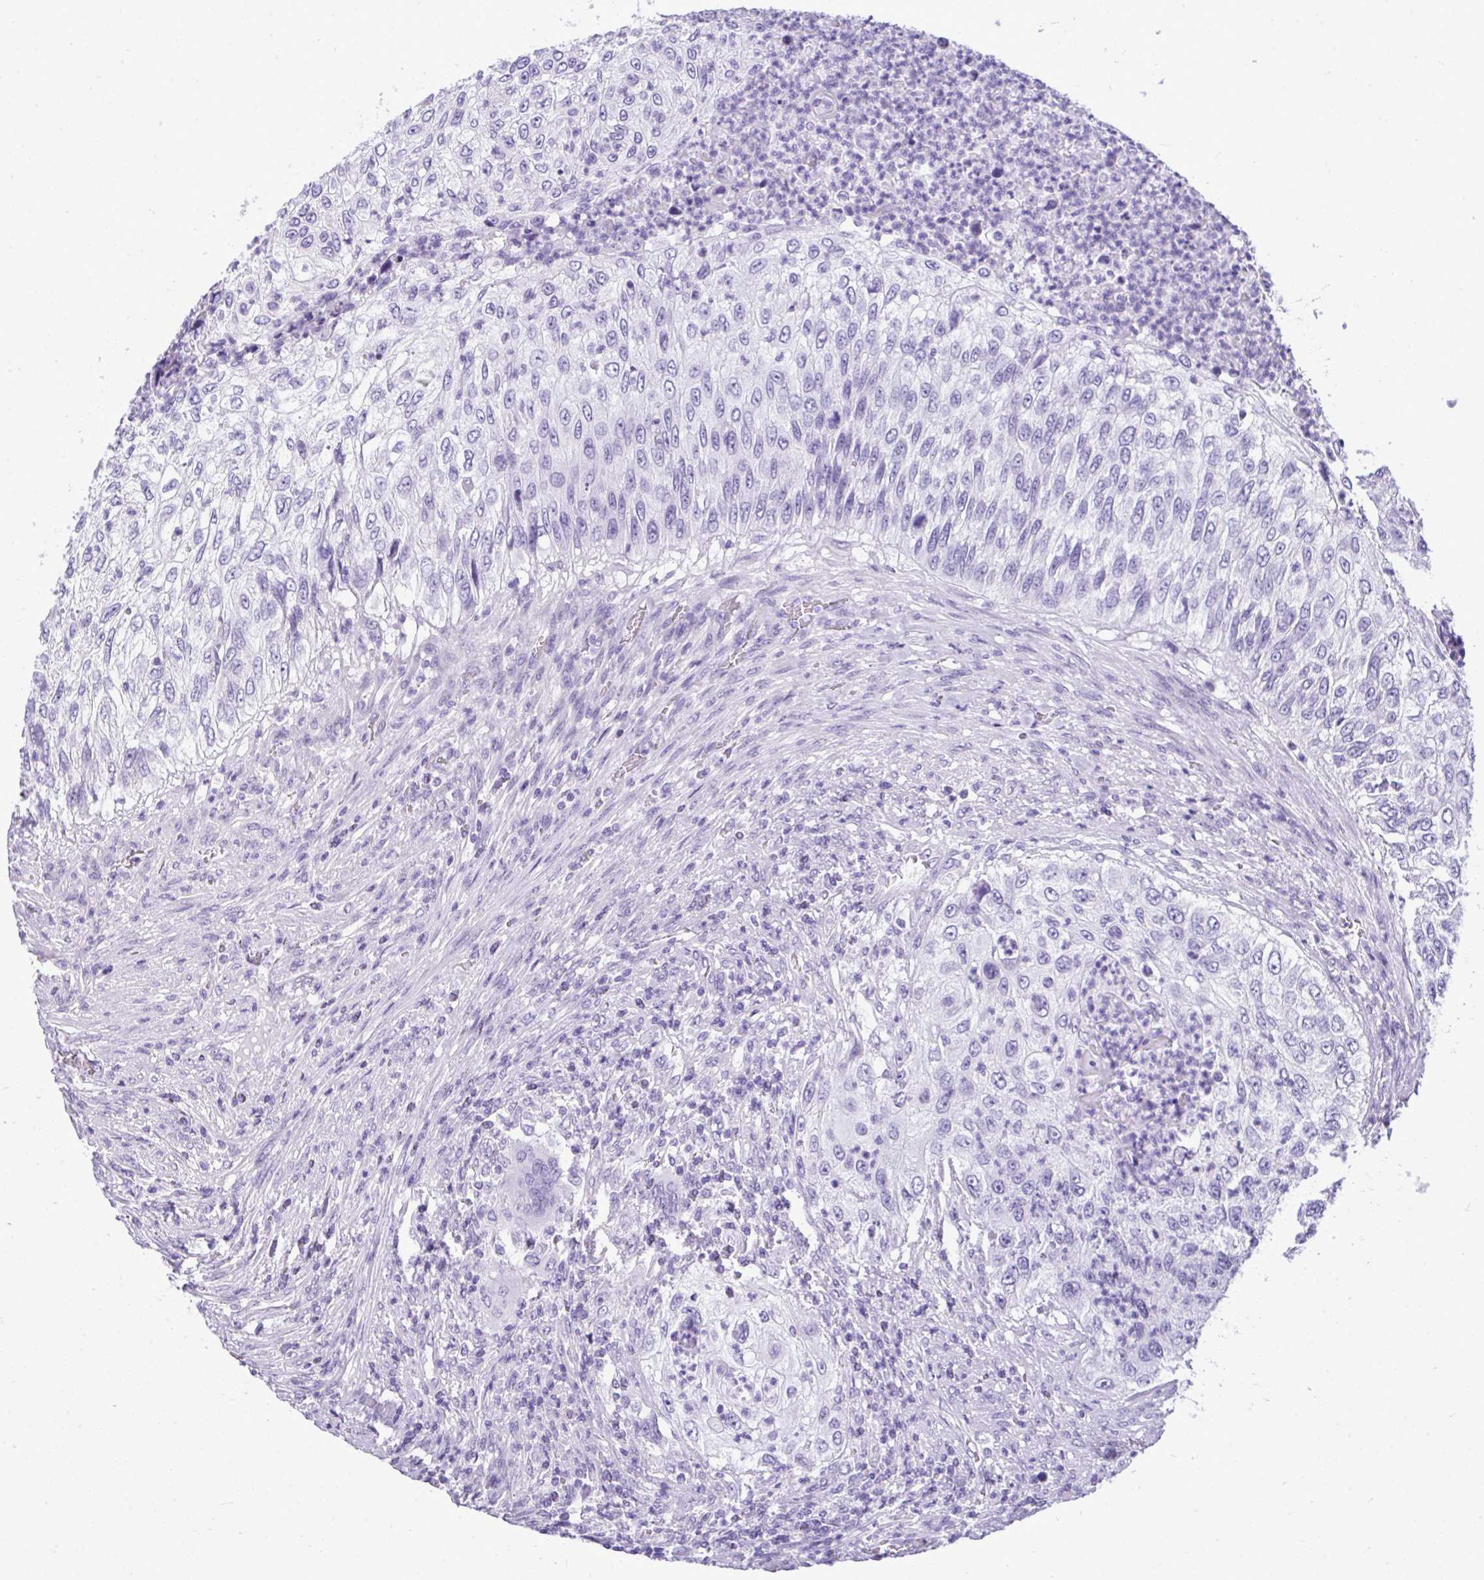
{"staining": {"intensity": "negative", "quantity": "none", "location": "none"}, "tissue": "urothelial cancer", "cell_type": "Tumor cells", "image_type": "cancer", "snomed": [{"axis": "morphology", "description": "Urothelial carcinoma, High grade"}, {"axis": "topography", "description": "Urinary bladder"}], "caption": "Urothelial cancer stained for a protein using immunohistochemistry demonstrates no positivity tumor cells.", "gene": "PRM2", "patient": {"sex": "female", "age": 60}}